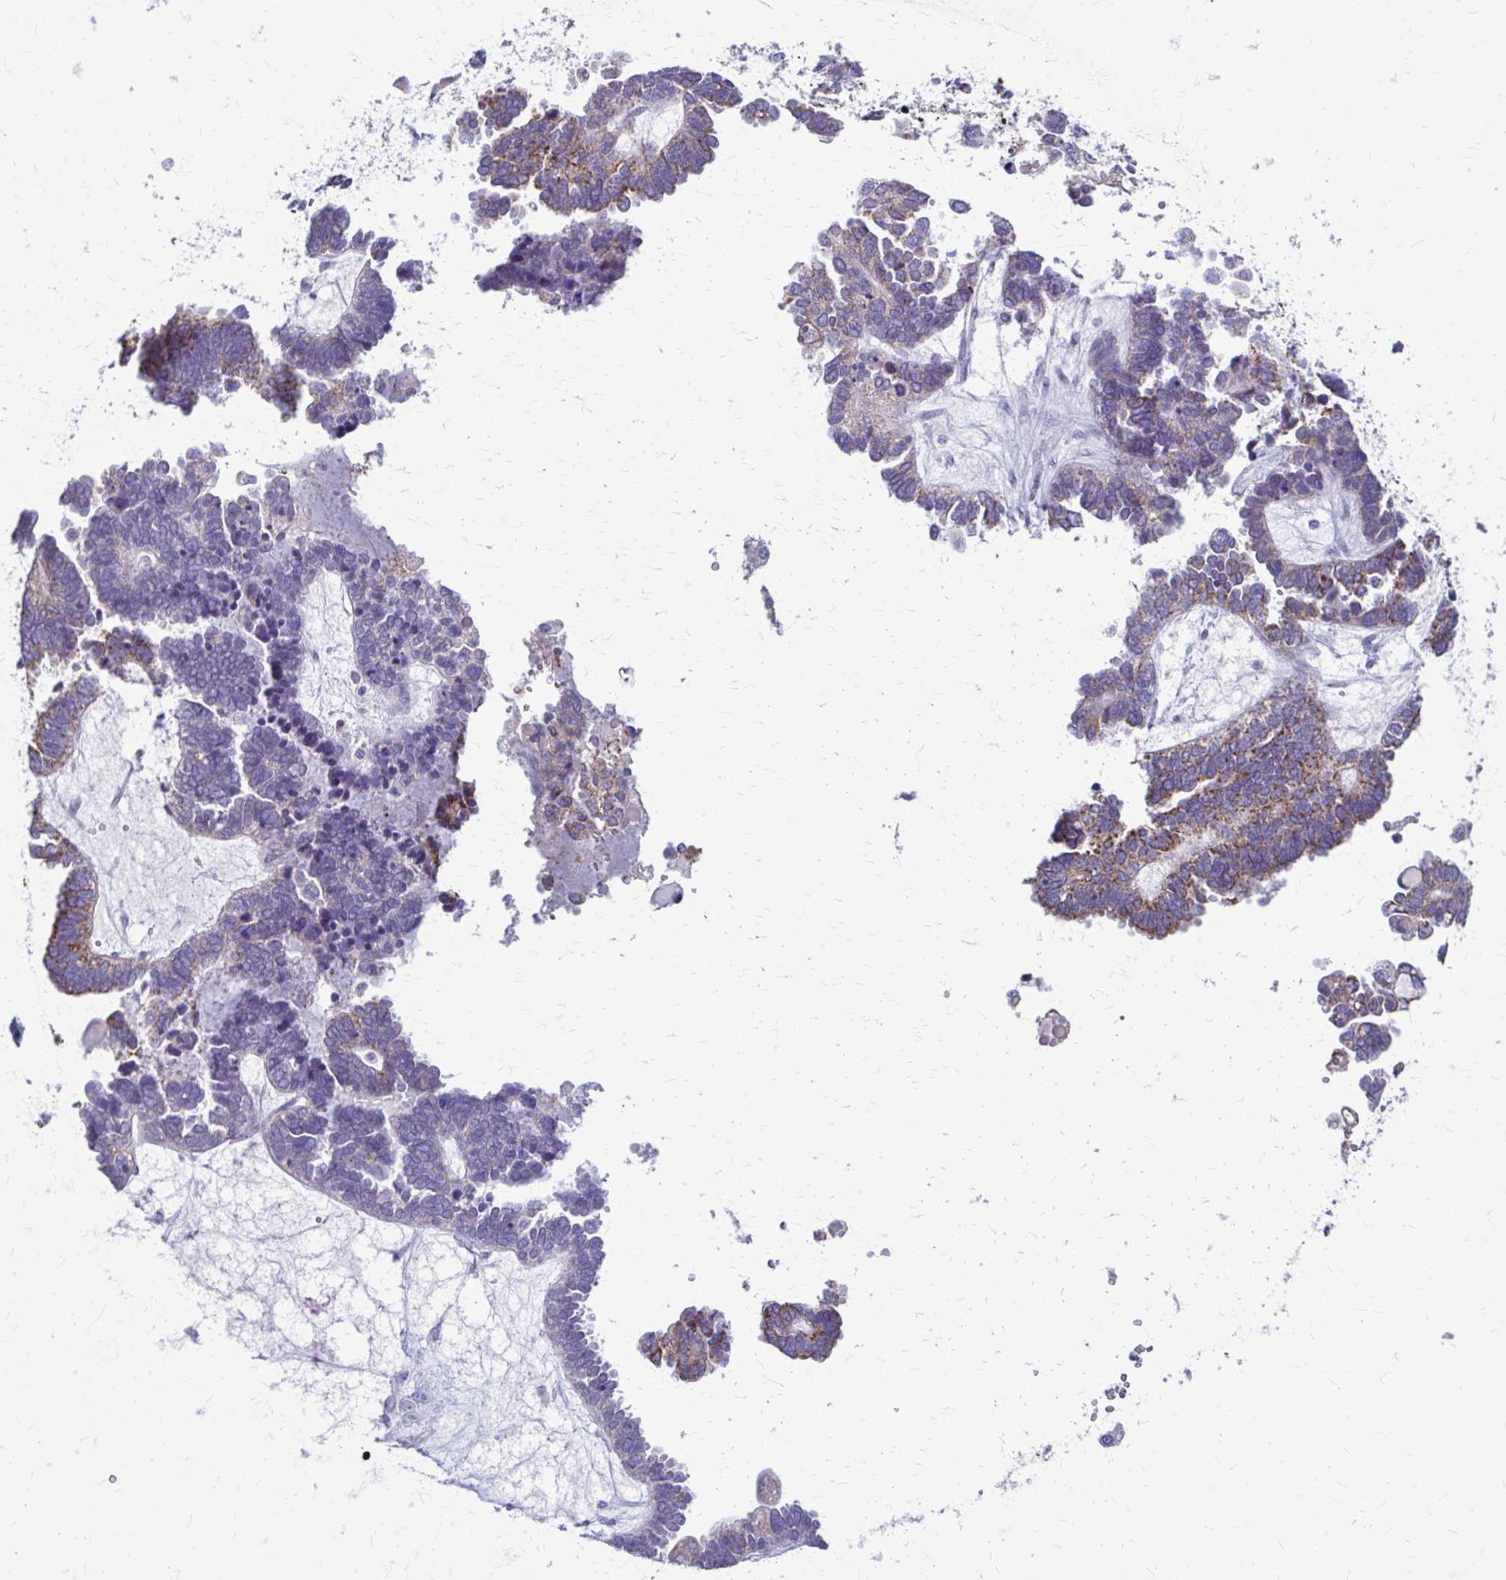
{"staining": {"intensity": "moderate", "quantity": "25%-75%", "location": "cytoplasmic/membranous"}, "tissue": "ovarian cancer", "cell_type": "Tumor cells", "image_type": "cancer", "snomed": [{"axis": "morphology", "description": "Cystadenocarcinoma, serous, NOS"}, {"axis": "topography", "description": "Ovary"}], "caption": "The histopathology image shows staining of serous cystadenocarcinoma (ovarian), revealing moderate cytoplasmic/membranous protein positivity (brown color) within tumor cells. (Stains: DAB in brown, nuclei in blue, Microscopy: brightfield microscopy at high magnification).", "gene": "SAMD13", "patient": {"sex": "female", "age": 51}}